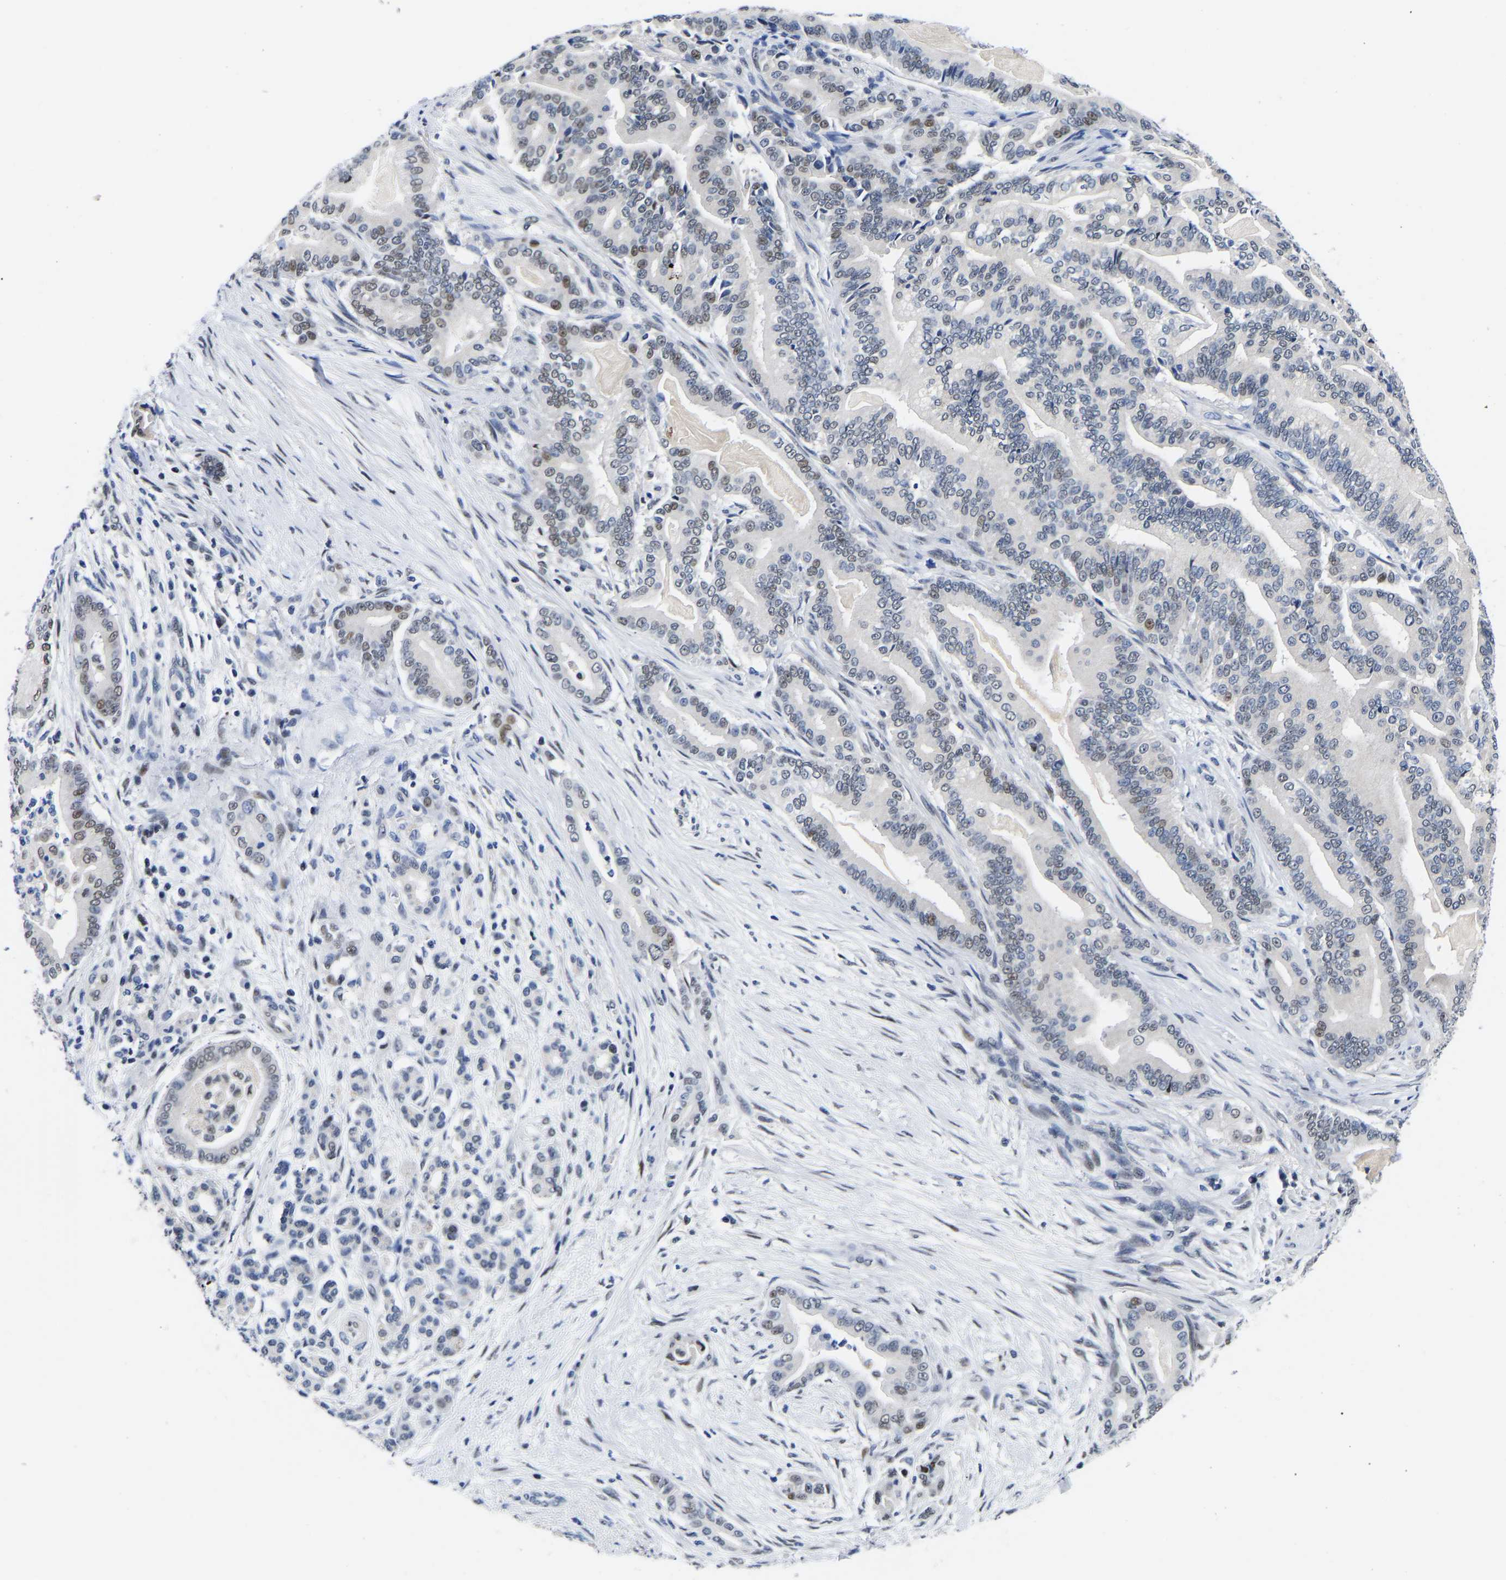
{"staining": {"intensity": "weak", "quantity": "<25%", "location": "nuclear"}, "tissue": "pancreatic cancer", "cell_type": "Tumor cells", "image_type": "cancer", "snomed": [{"axis": "morphology", "description": "Normal tissue, NOS"}, {"axis": "morphology", "description": "Adenocarcinoma, NOS"}, {"axis": "topography", "description": "Pancreas"}], "caption": "The micrograph shows no staining of tumor cells in adenocarcinoma (pancreatic).", "gene": "PTRHD1", "patient": {"sex": "male", "age": 63}}